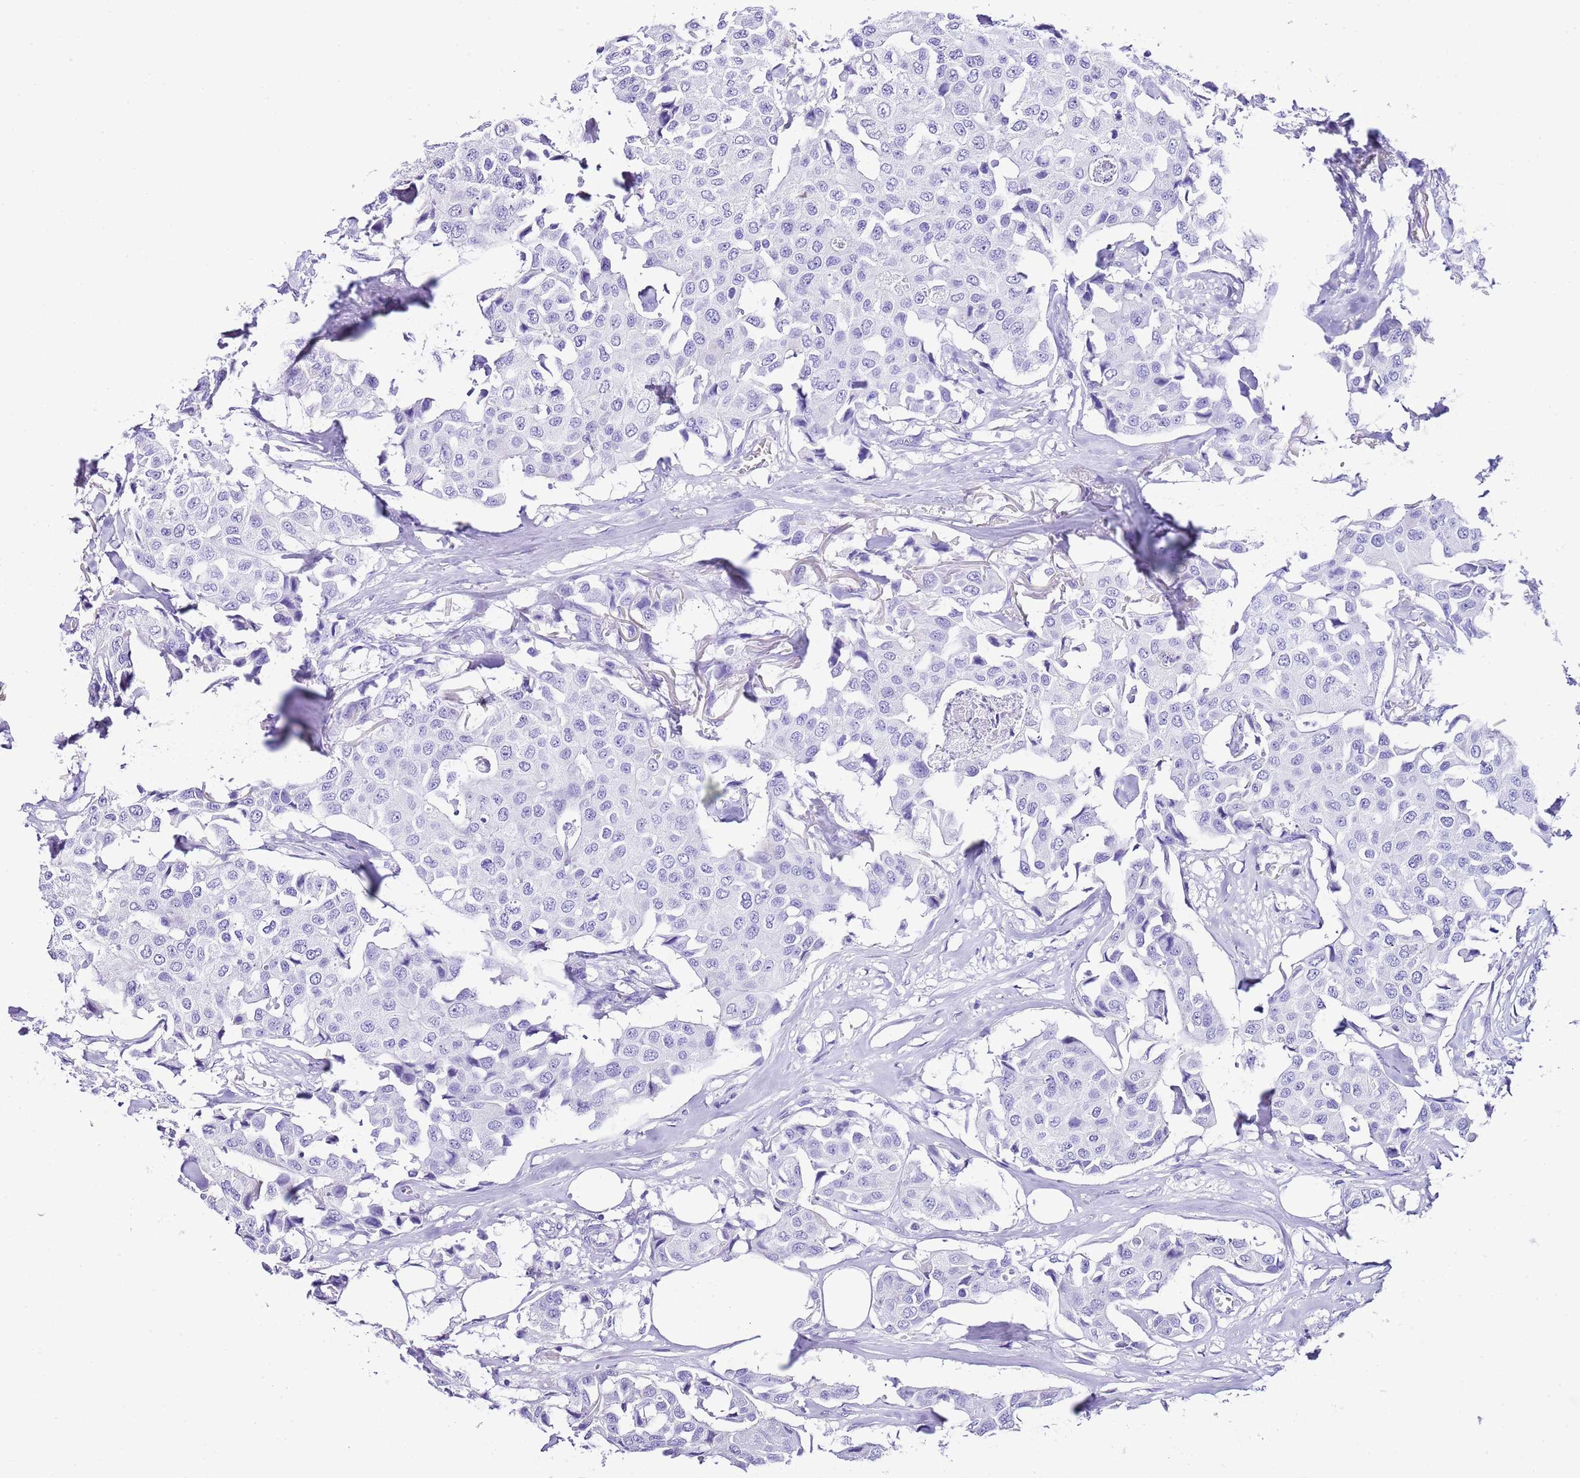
{"staining": {"intensity": "negative", "quantity": "none", "location": "none"}, "tissue": "breast cancer", "cell_type": "Tumor cells", "image_type": "cancer", "snomed": [{"axis": "morphology", "description": "Duct carcinoma"}, {"axis": "topography", "description": "Breast"}], "caption": "A histopathology image of human intraductal carcinoma (breast) is negative for staining in tumor cells.", "gene": "KCNC1", "patient": {"sex": "female", "age": 80}}